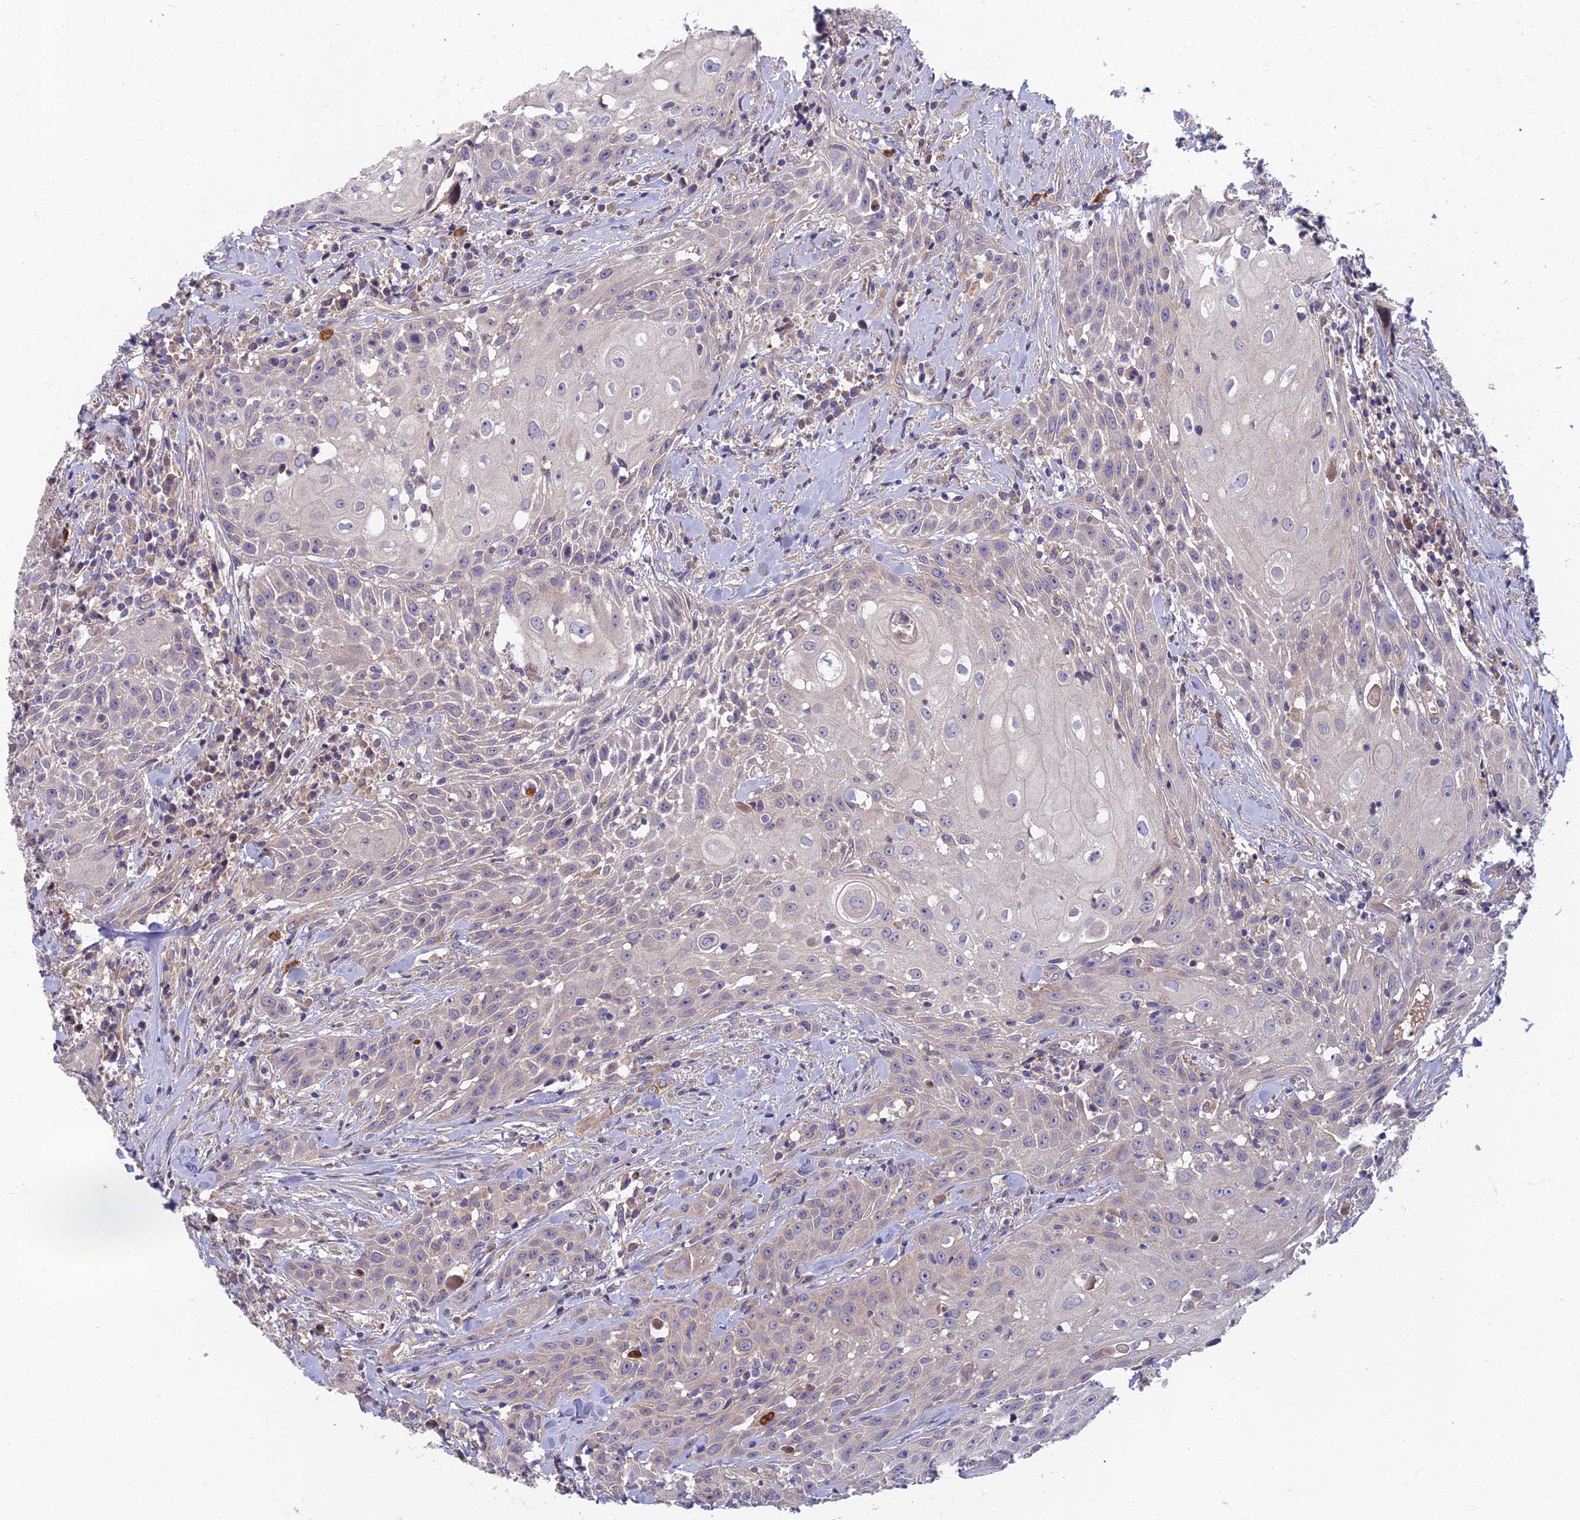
{"staining": {"intensity": "negative", "quantity": "none", "location": "none"}, "tissue": "head and neck cancer", "cell_type": "Tumor cells", "image_type": "cancer", "snomed": [{"axis": "morphology", "description": "Squamous cell carcinoma, NOS"}, {"axis": "topography", "description": "Oral tissue"}, {"axis": "topography", "description": "Head-Neck"}], "caption": "IHC photomicrograph of human squamous cell carcinoma (head and neck) stained for a protein (brown), which reveals no positivity in tumor cells.", "gene": "SOGA1", "patient": {"sex": "female", "age": 82}}